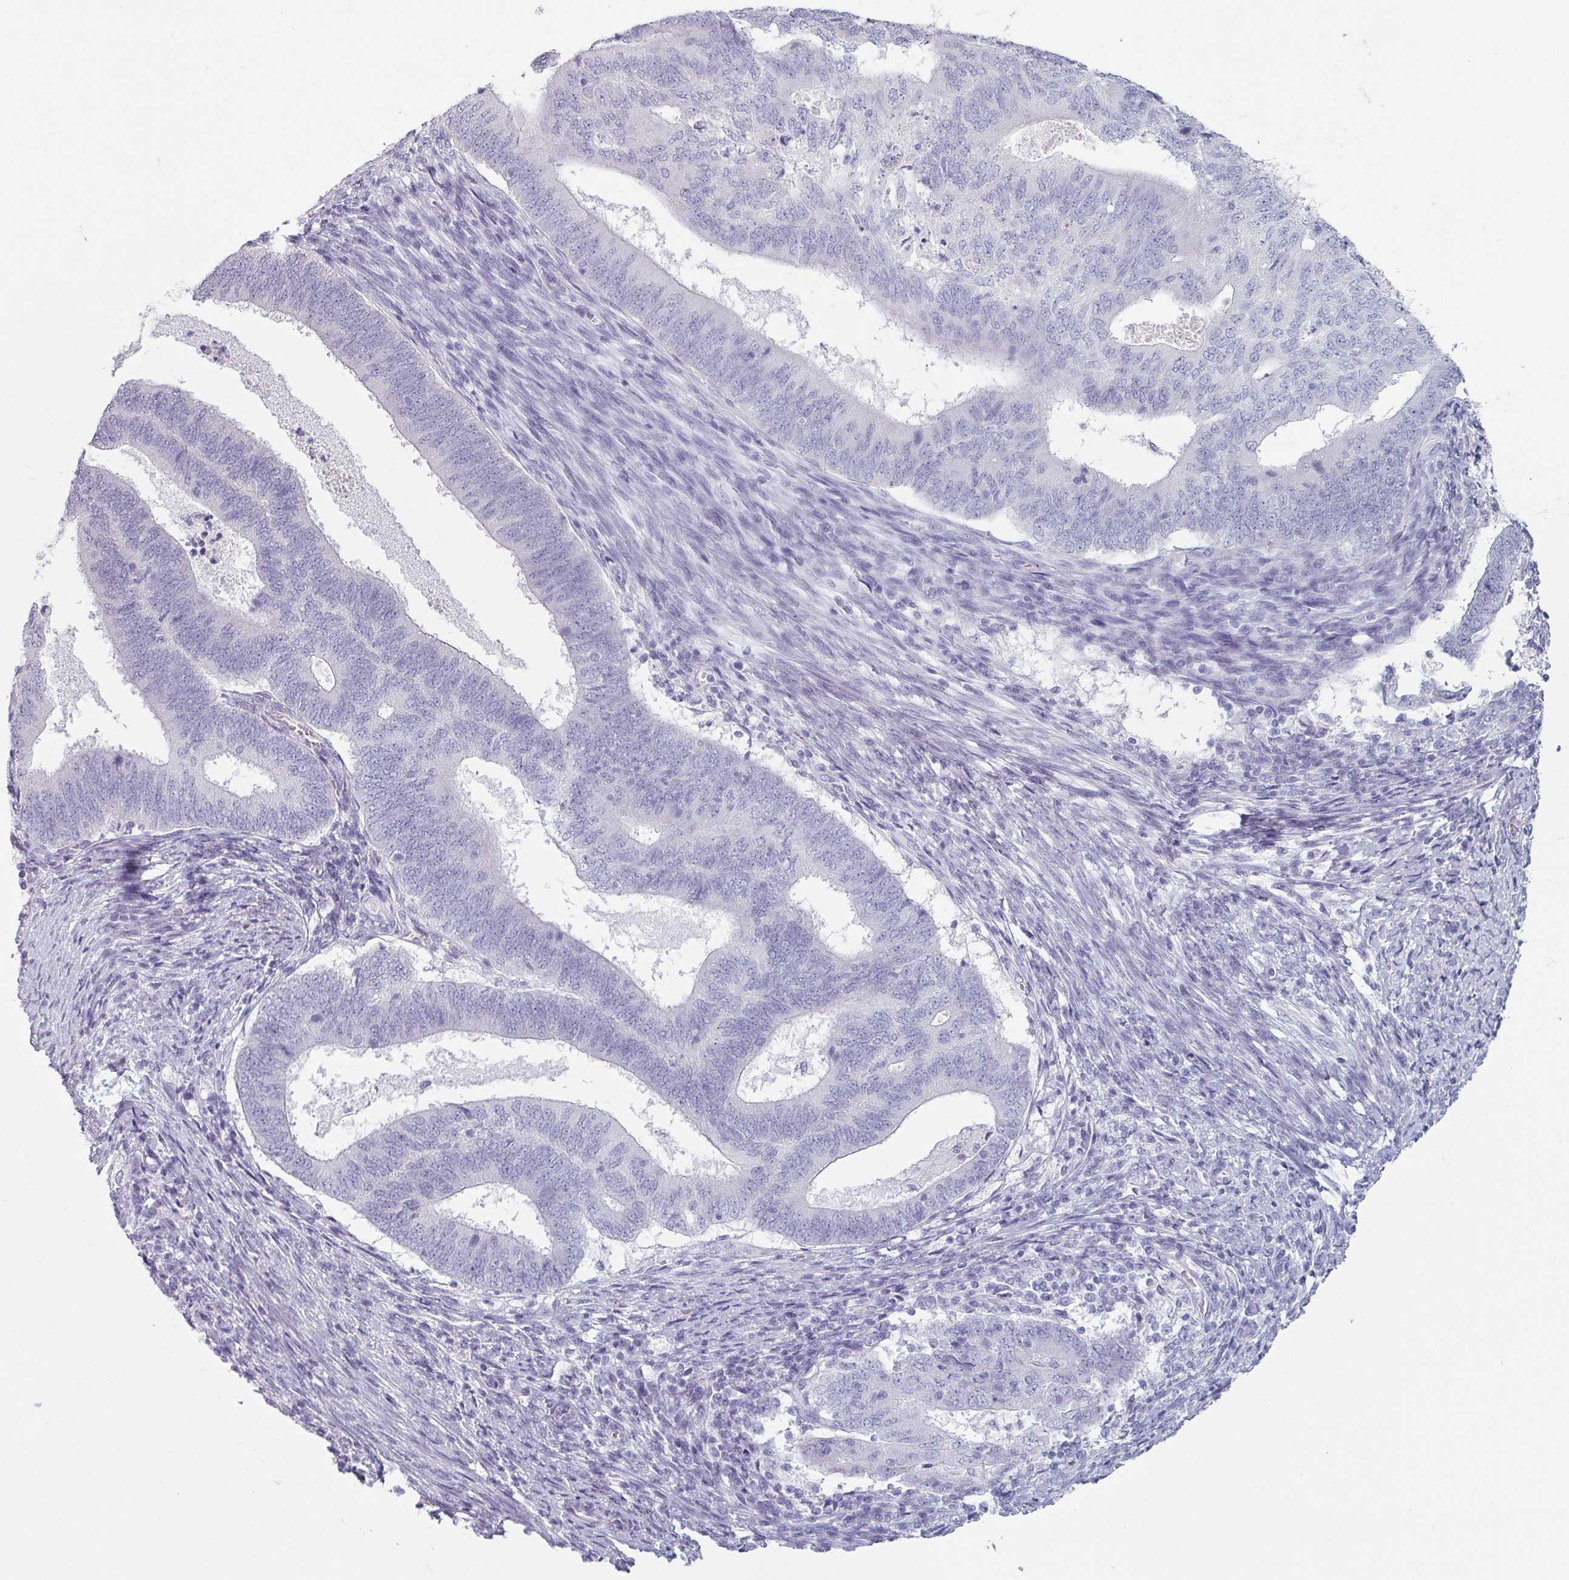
{"staining": {"intensity": "negative", "quantity": "none", "location": "none"}, "tissue": "endometrial cancer", "cell_type": "Tumor cells", "image_type": "cancer", "snomed": [{"axis": "morphology", "description": "Adenocarcinoma, NOS"}, {"axis": "topography", "description": "Endometrium"}], "caption": "Immunohistochemistry of human endometrial cancer shows no expression in tumor cells.", "gene": "SFTPA1", "patient": {"sex": "female", "age": 70}}